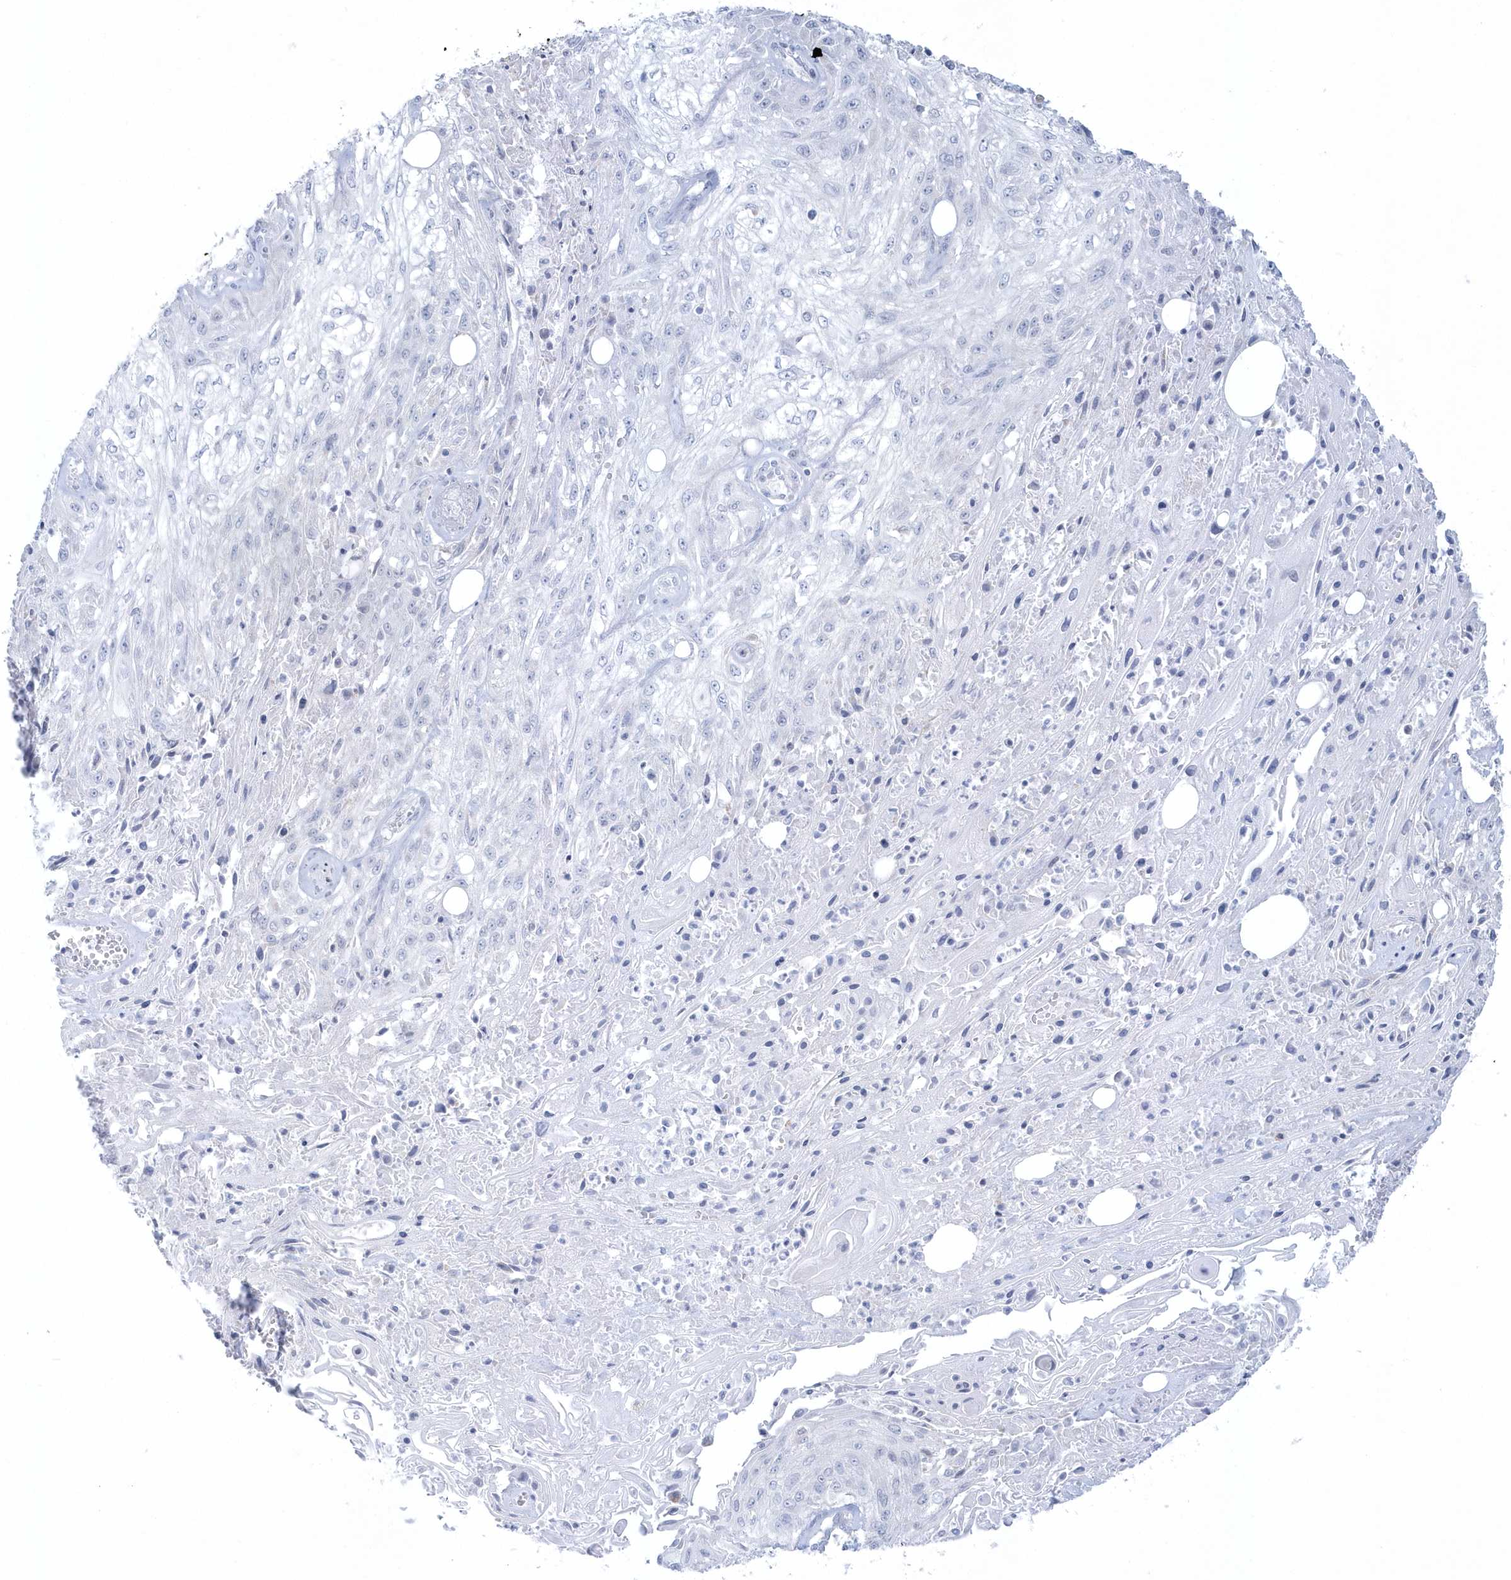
{"staining": {"intensity": "negative", "quantity": "none", "location": "none"}, "tissue": "skin cancer", "cell_type": "Tumor cells", "image_type": "cancer", "snomed": [{"axis": "morphology", "description": "Squamous cell carcinoma, NOS"}, {"axis": "morphology", "description": "Squamous cell carcinoma, metastatic, NOS"}, {"axis": "topography", "description": "Skin"}, {"axis": "topography", "description": "Lymph node"}], "caption": "High magnification brightfield microscopy of skin cancer stained with DAB (3,3'-diaminobenzidine) (brown) and counterstained with hematoxylin (blue): tumor cells show no significant expression. (DAB immunohistochemistry (IHC) with hematoxylin counter stain).", "gene": "PCBD1", "patient": {"sex": "male", "age": 75}}